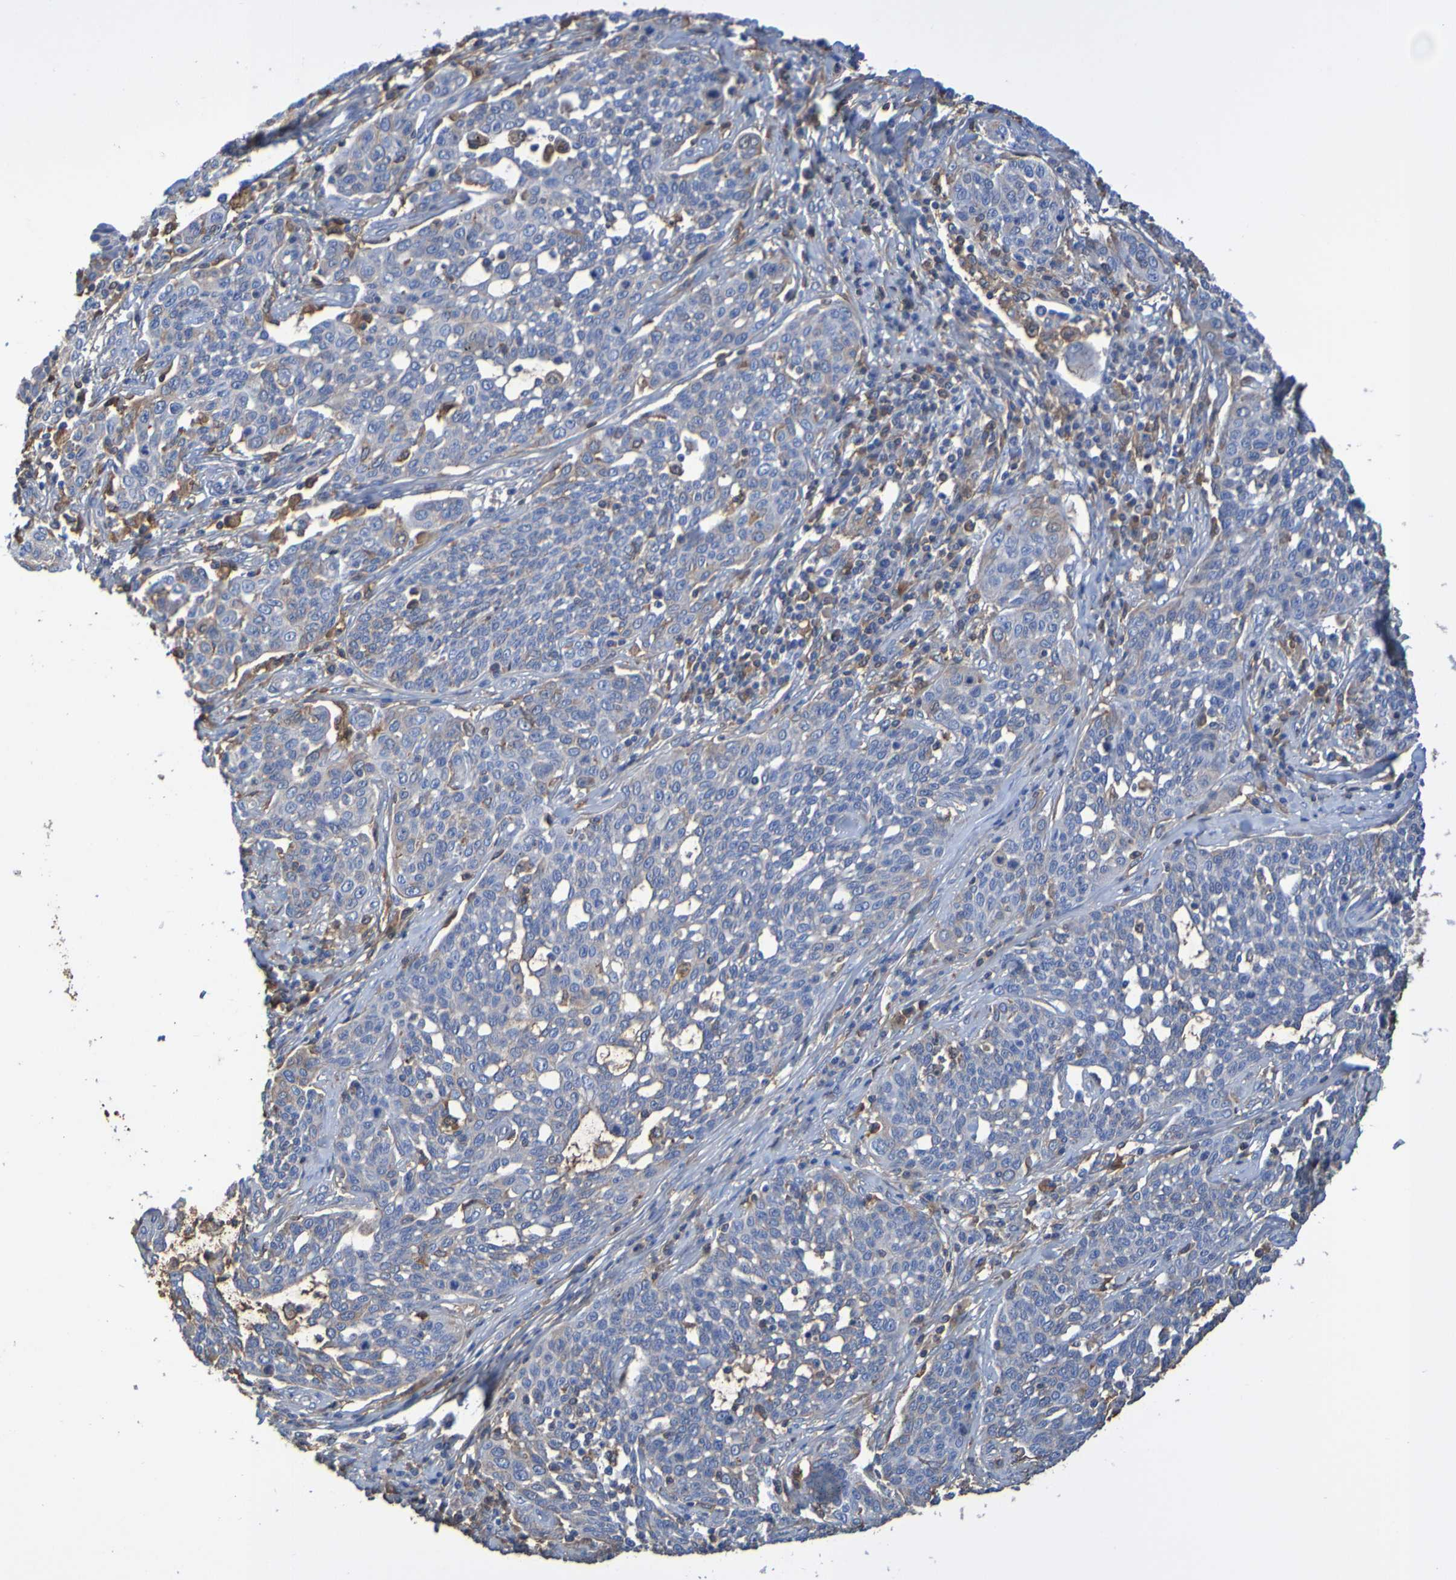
{"staining": {"intensity": "weak", "quantity": "<25%", "location": "cytoplasmic/membranous"}, "tissue": "cervical cancer", "cell_type": "Tumor cells", "image_type": "cancer", "snomed": [{"axis": "morphology", "description": "Squamous cell carcinoma, NOS"}, {"axis": "topography", "description": "Cervix"}], "caption": "This is an IHC histopathology image of human cervical cancer (squamous cell carcinoma). There is no staining in tumor cells.", "gene": "GAB3", "patient": {"sex": "female", "age": 34}}